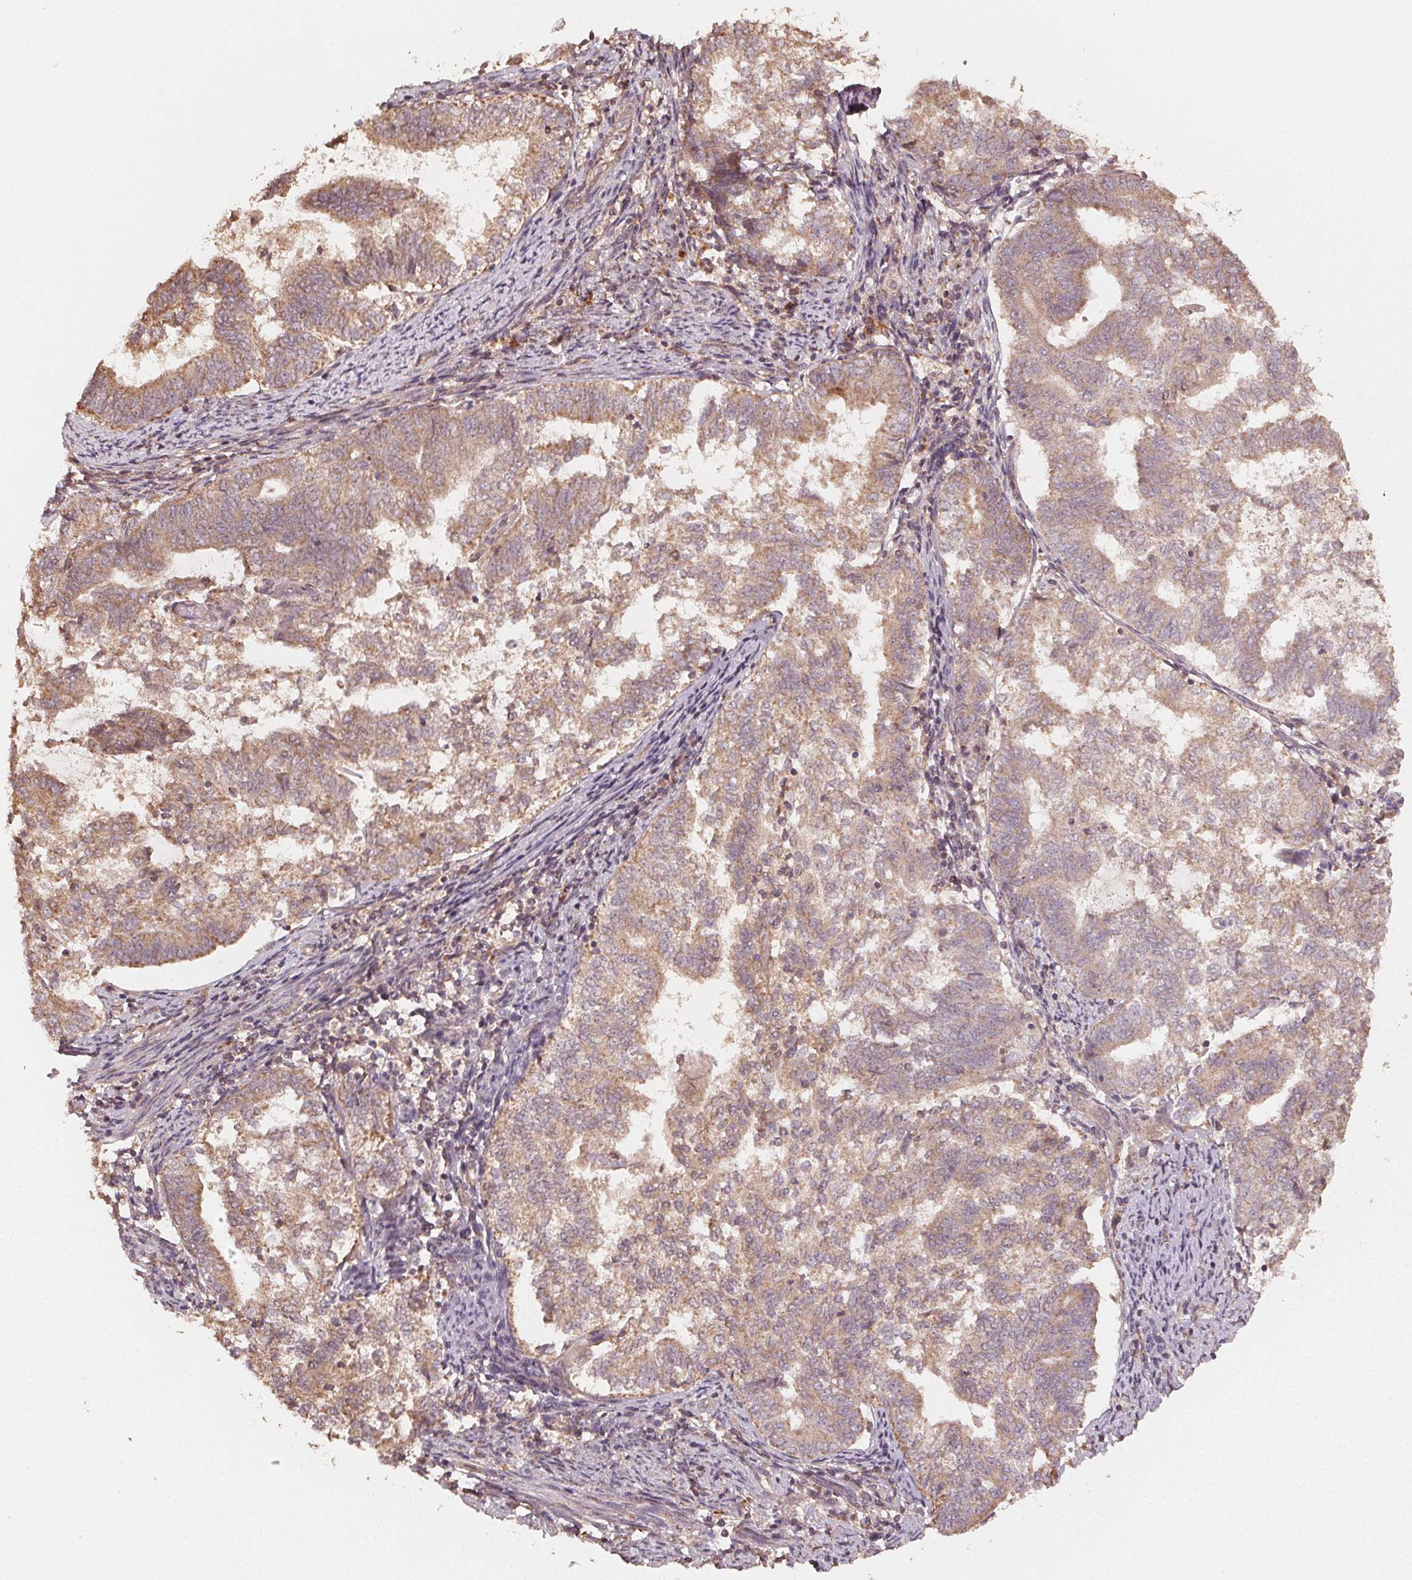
{"staining": {"intensity": "moderate", "quantity": ">75%", "location": "cytoplasmic/membranous"}, "tissue": "endometrial cancer", "cell_type": "Tumor cells", "image_type": "cancer", "snomed": [{"axis": "morphology", "description": "Adenocarcinoma, NOS"}, {"axis": "topography", "description": "Endometrium"}], "caption": "Human endometrial cancer stained for a protein (brown) exhibits moderate cytoplasmic/membranous positive expression in about >75% of tumor cells.", "gene": "WBP2", "patient": {"sex": "female", "age": 65}}